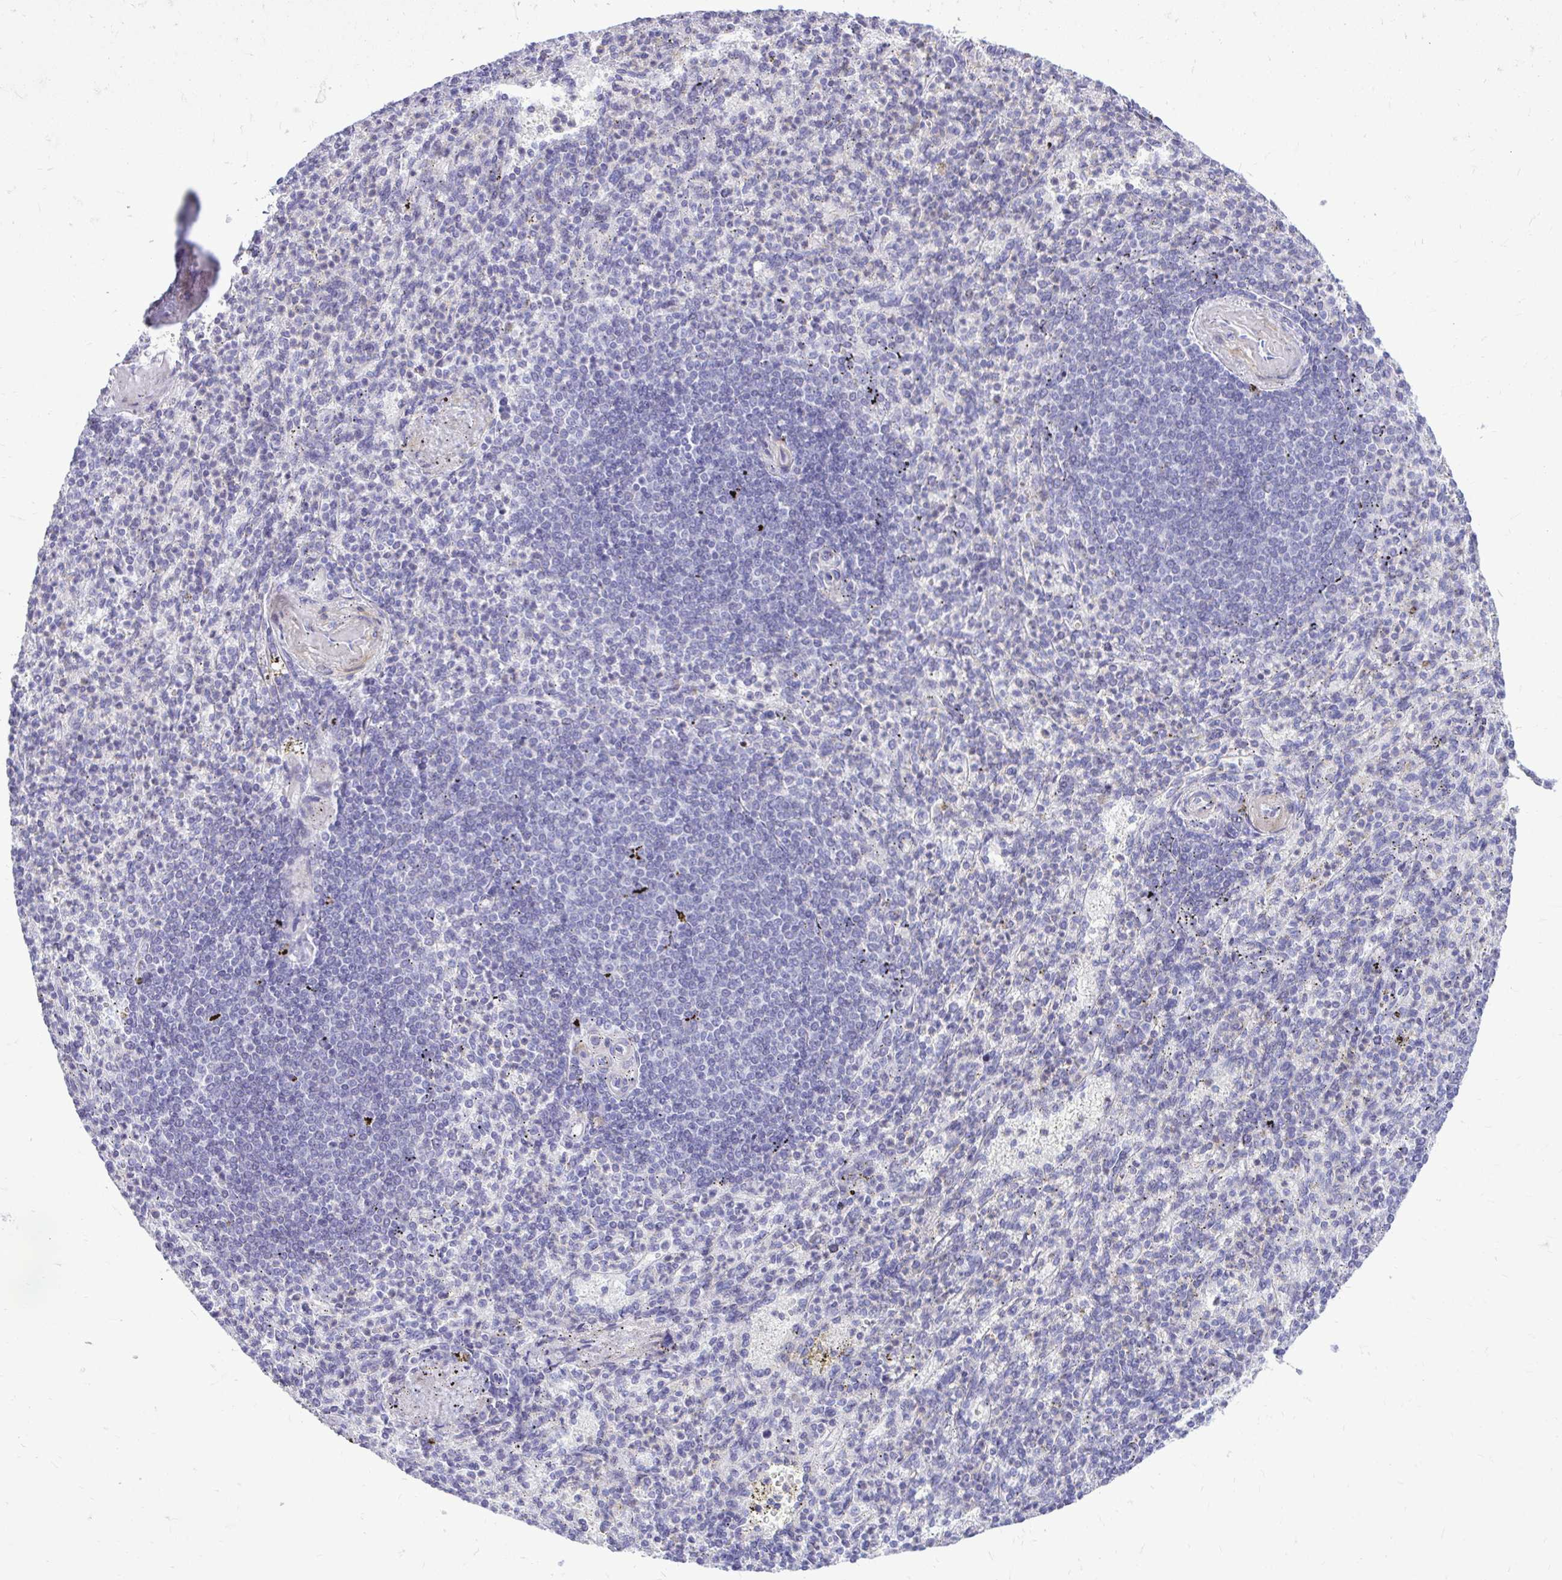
{"staining": {"intensity": "negative", "quantity": "none", "location": "none"}, "tissue": "spleen", "cell_type": "Cells in red pulp", "image_type": "normal", "snomed": [{"axis": "morphology", "description": "Normal tissue, NOS"}, {"axis": "topography", "description": "Spleen"}], "caption": "DAB immunohistochemical staining of unremarkable spleen reveals no significant staining in cells in red pulp.", "gene": "GABRA1", "patient": {"sex": "female", "age": 74}}